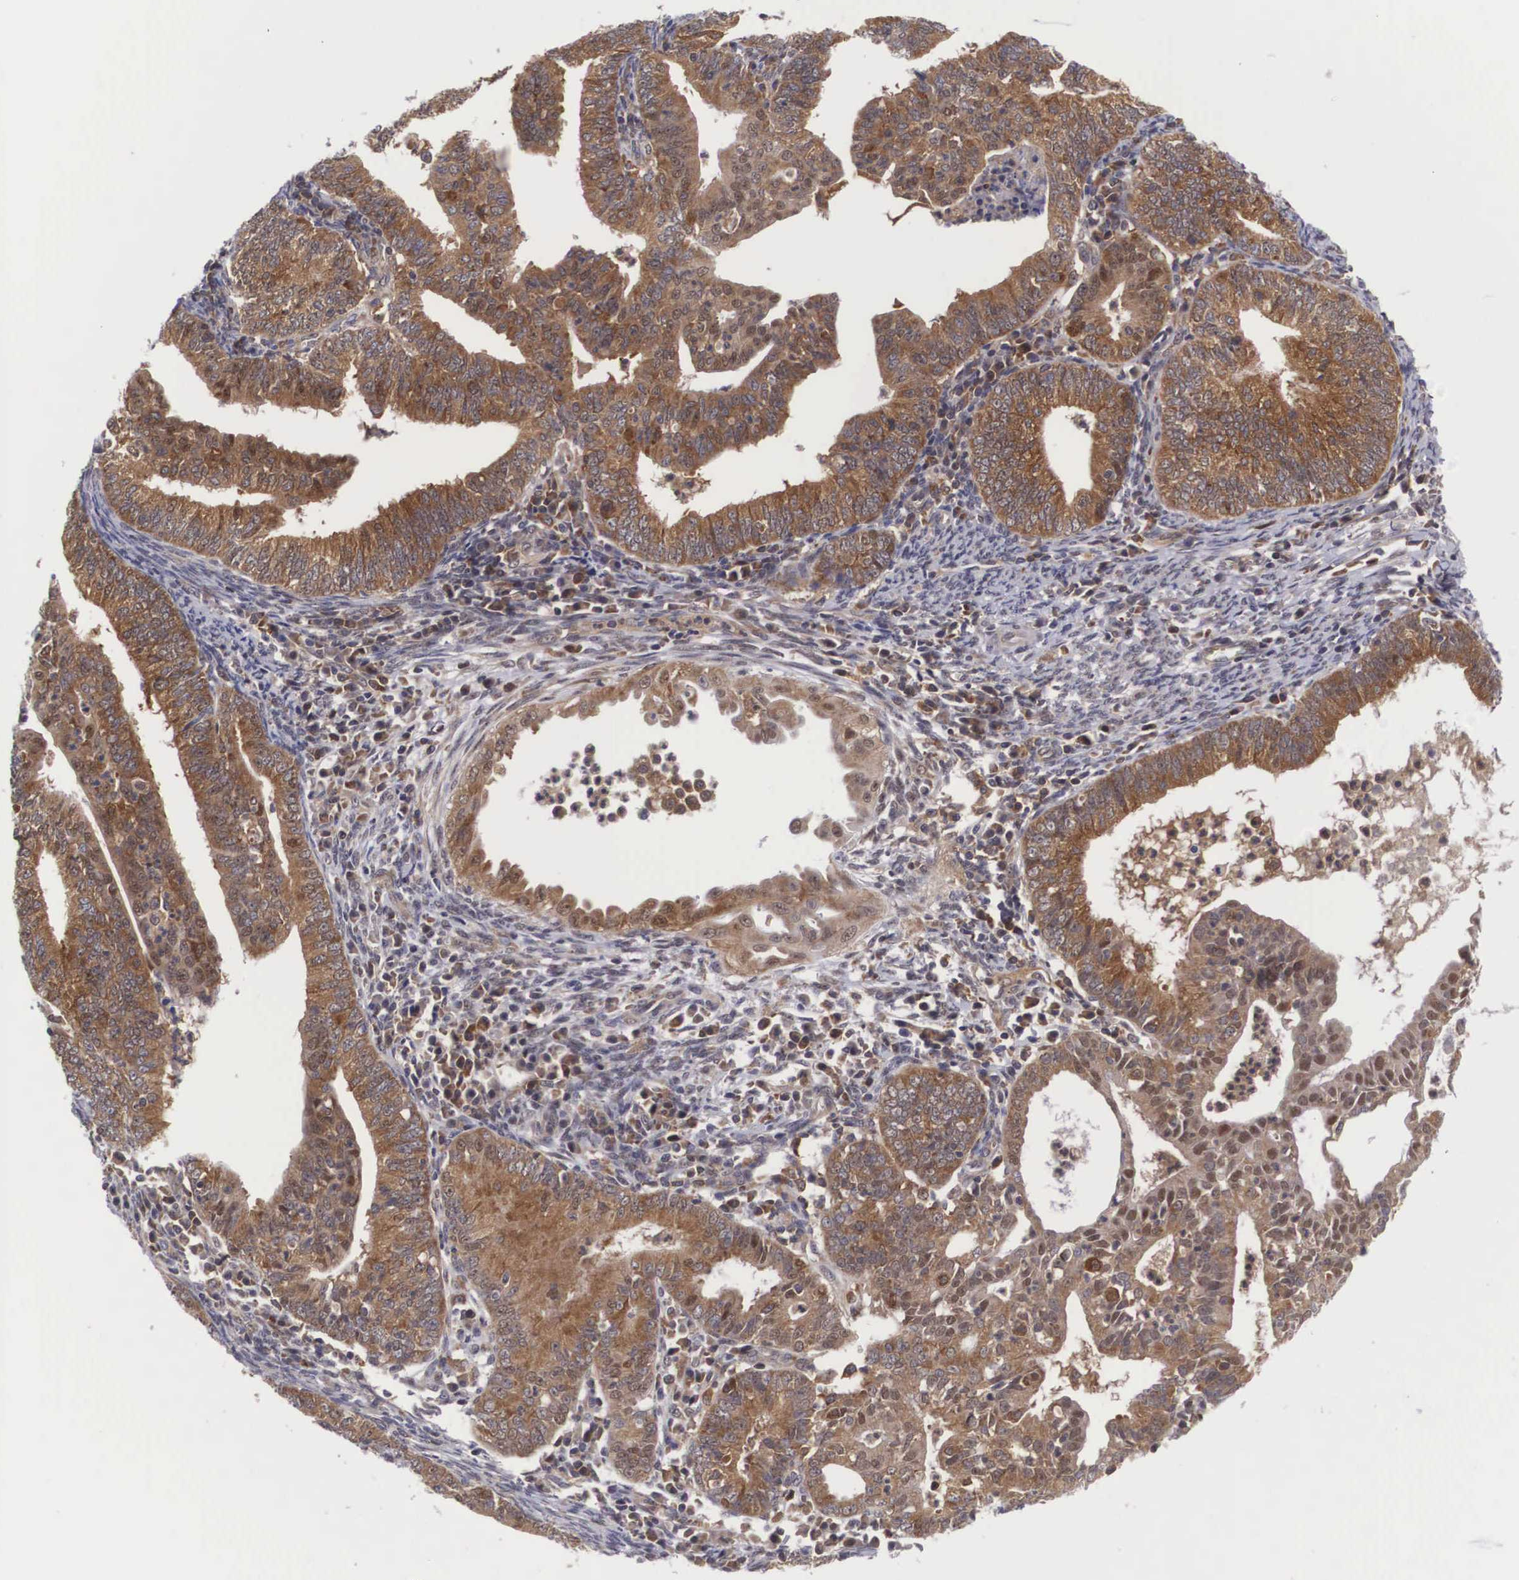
{"staining": {"intensity": "moderate", "quantity": "25%-75%", "location": "cytoplasmic/membranous"}, "tissue": "endometrial cancer", "cell_type": "Tumor cells", "image_type": "cancer", "snomed": [{"axis": "morphology", "description": "Adenocarcinoma, NOS"}, {"axis": "topography", "description": "Endometrium"}], "caption": "The histopathology image displays immunohistochemical staining of endometrial cancer. There is moderate cytoplasmic/membranous staining is appreciated in approximately 25%-75% of tumor cells.", "gene": "ADSL", "patient": {"sex": "female", "age": 66}}